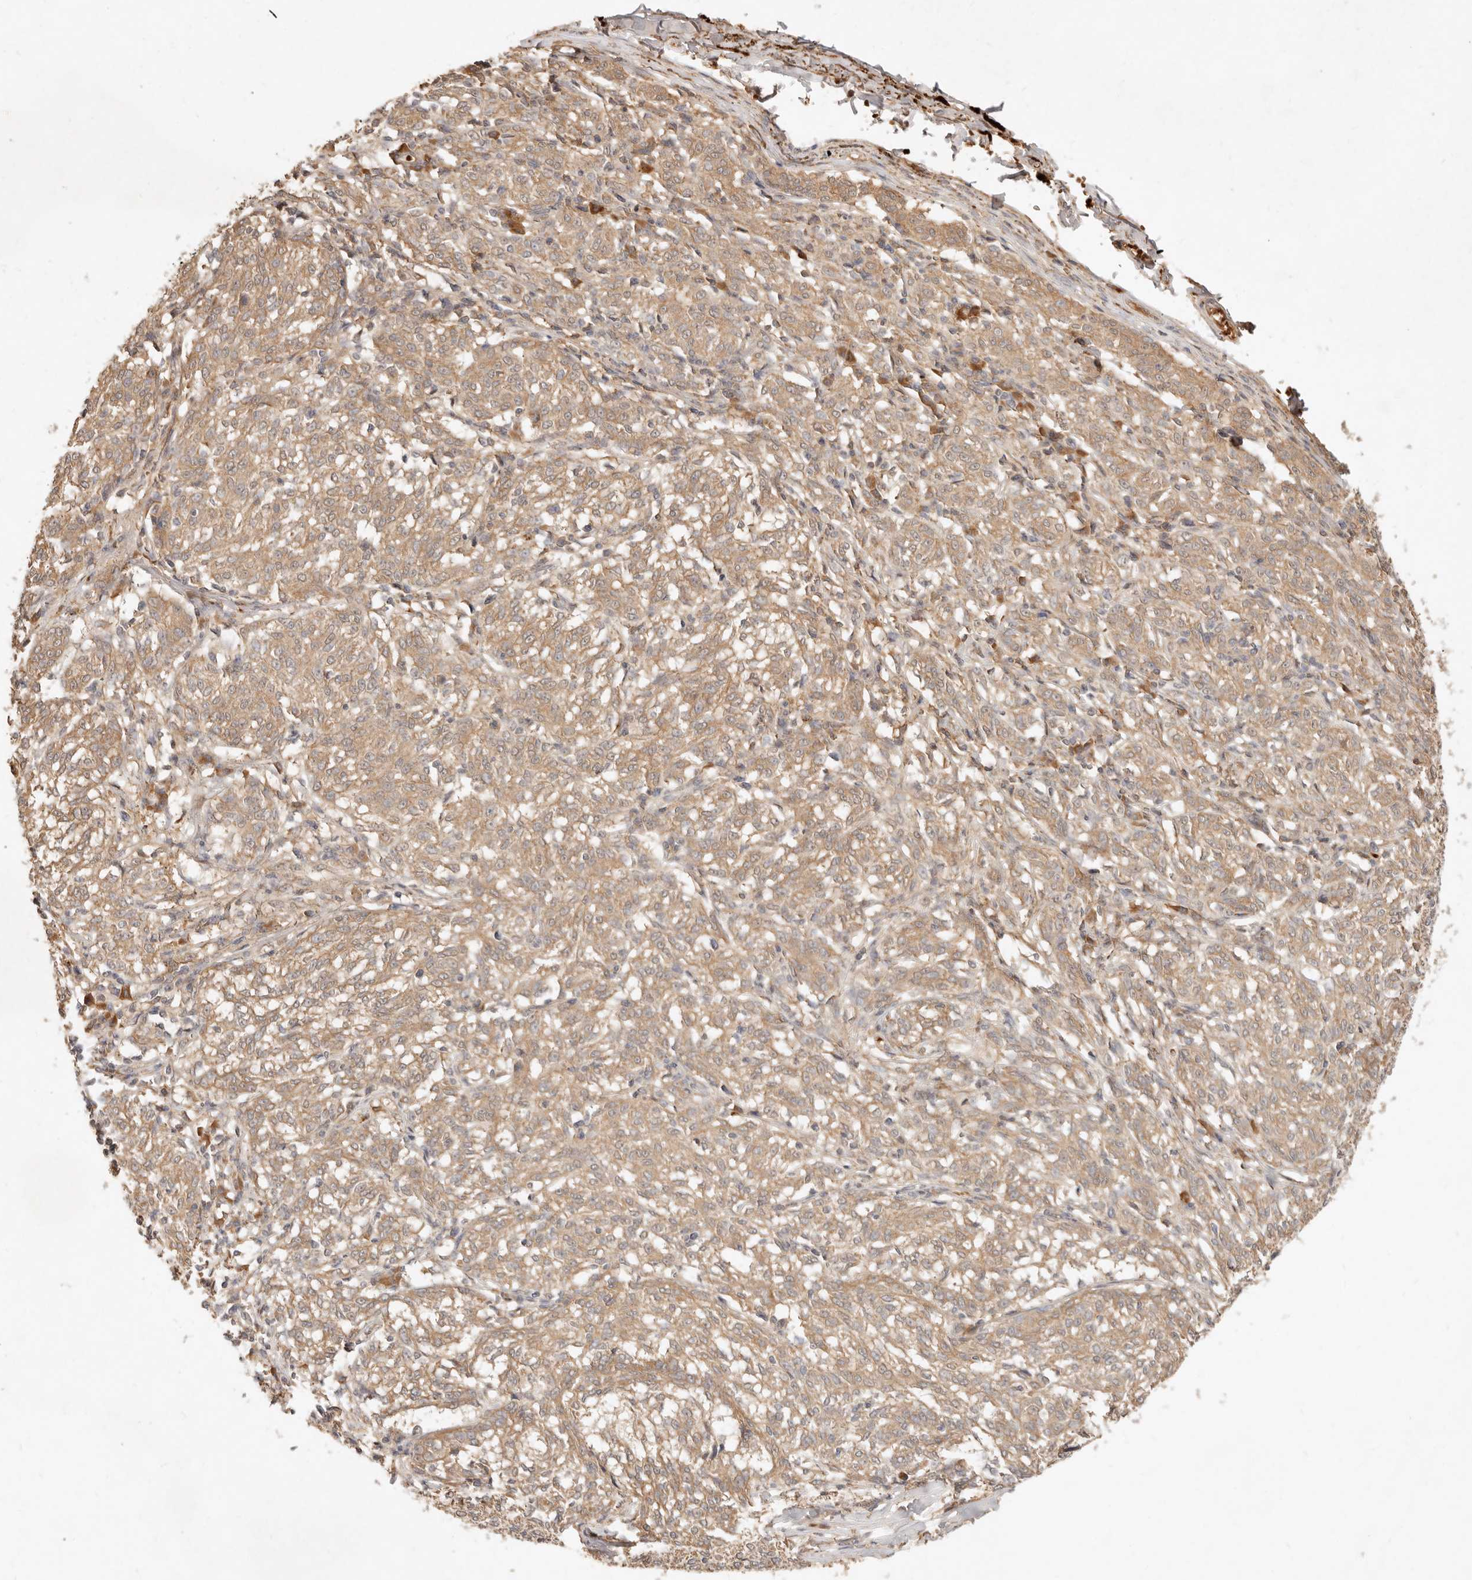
{"staining": {"intensity": "moderate", "quantity": ">75%", "location": "cytoplasmic/membranous"}, "tissue": "melanoma", "cell_type": "Tumor cells", "image_type": "cancer", "snomed": [{"axis": "morphology", "description": "Malignant melanoma, NOS"}, {"axis": "topography", "description": "Skin"}], "caption": "Brown immunohistochemical staining in human malignant melanoma exhibits moderate cytoplasmic/membranous expression in about >75% of tumor cells.", "gene": "FREM2", "patient": {"sex": "female", "age": 72}}